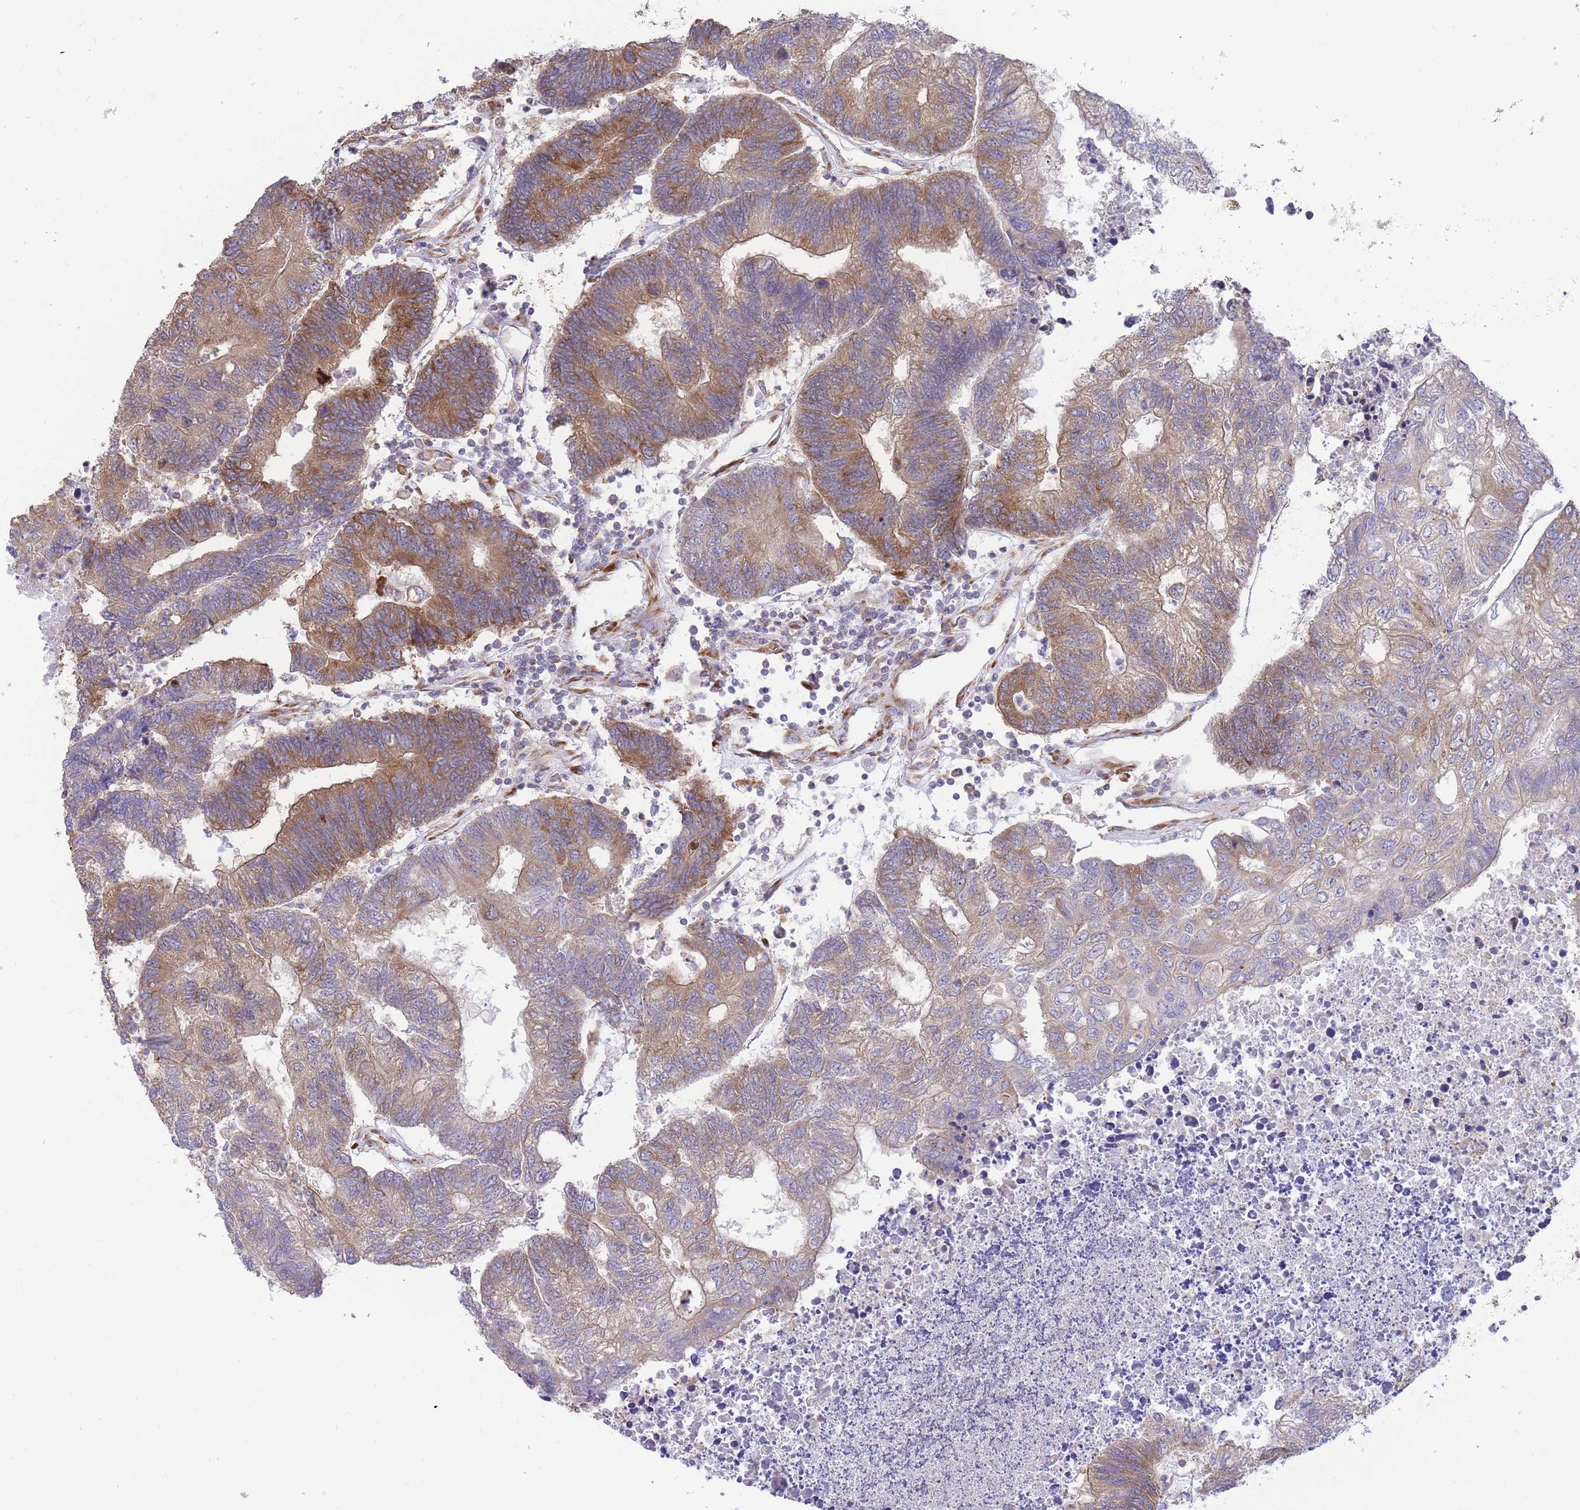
{"staining": {"intensity": "moderate", "quantity": ">75%", "location": "cytoplasmic/membranous"}, "tissue": "colorectal cancer", "cell_type": "Tumor cells", "image_type": "cancer", "snomed": [{"axis": "morphology", "description": "Adenocarcinoma, NOS"}, {"axis": "topography", "description": "Colon"}], "caption": "Moderate cytoplasmic/membranous staining is appreciated in about >75% of tumor cells in colorectal adenocarcinoma.", "gene": "GBP7", "patient": {"sex": "female", "age": 48}}